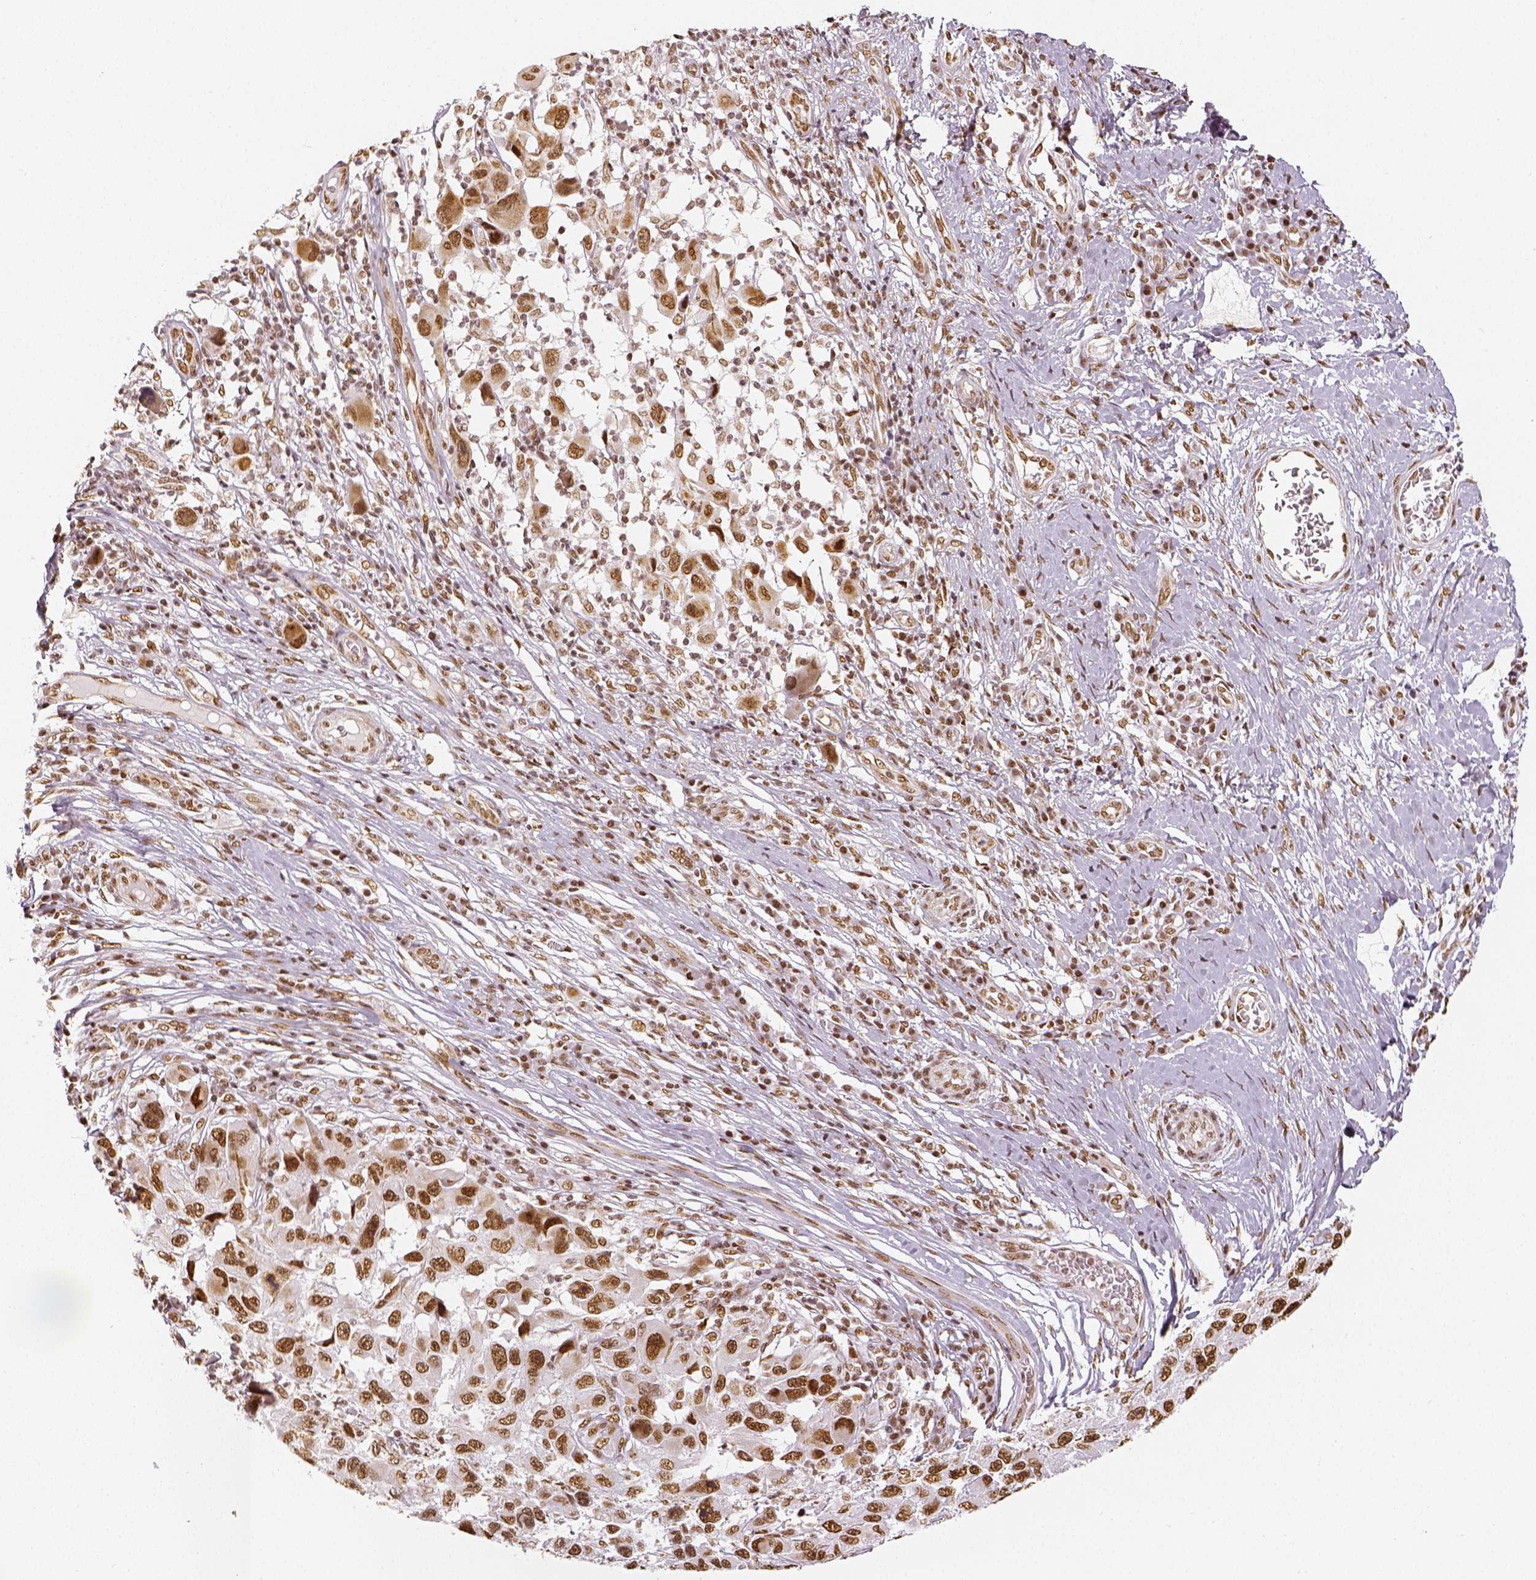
{"staining": {"intensity": "moderate", "quantity": ">75%", "location": "nuclear"}, "tissue": "melanoma", "cell_type": "Tumor cells", "image_type": "cancer", "snomed": [{"axis": "morphology", "description": "Malignant melanoma, NOS"}, {"axis": "topography", "description": "Skin"}], "caption": "The photomicrograph demonstrates staining of melanoma, revealing moderate nuclear protein staining (brown color) within tumor cells.", "gene": "KDM5B", "patient": {"sex": "male", "age": 53}}